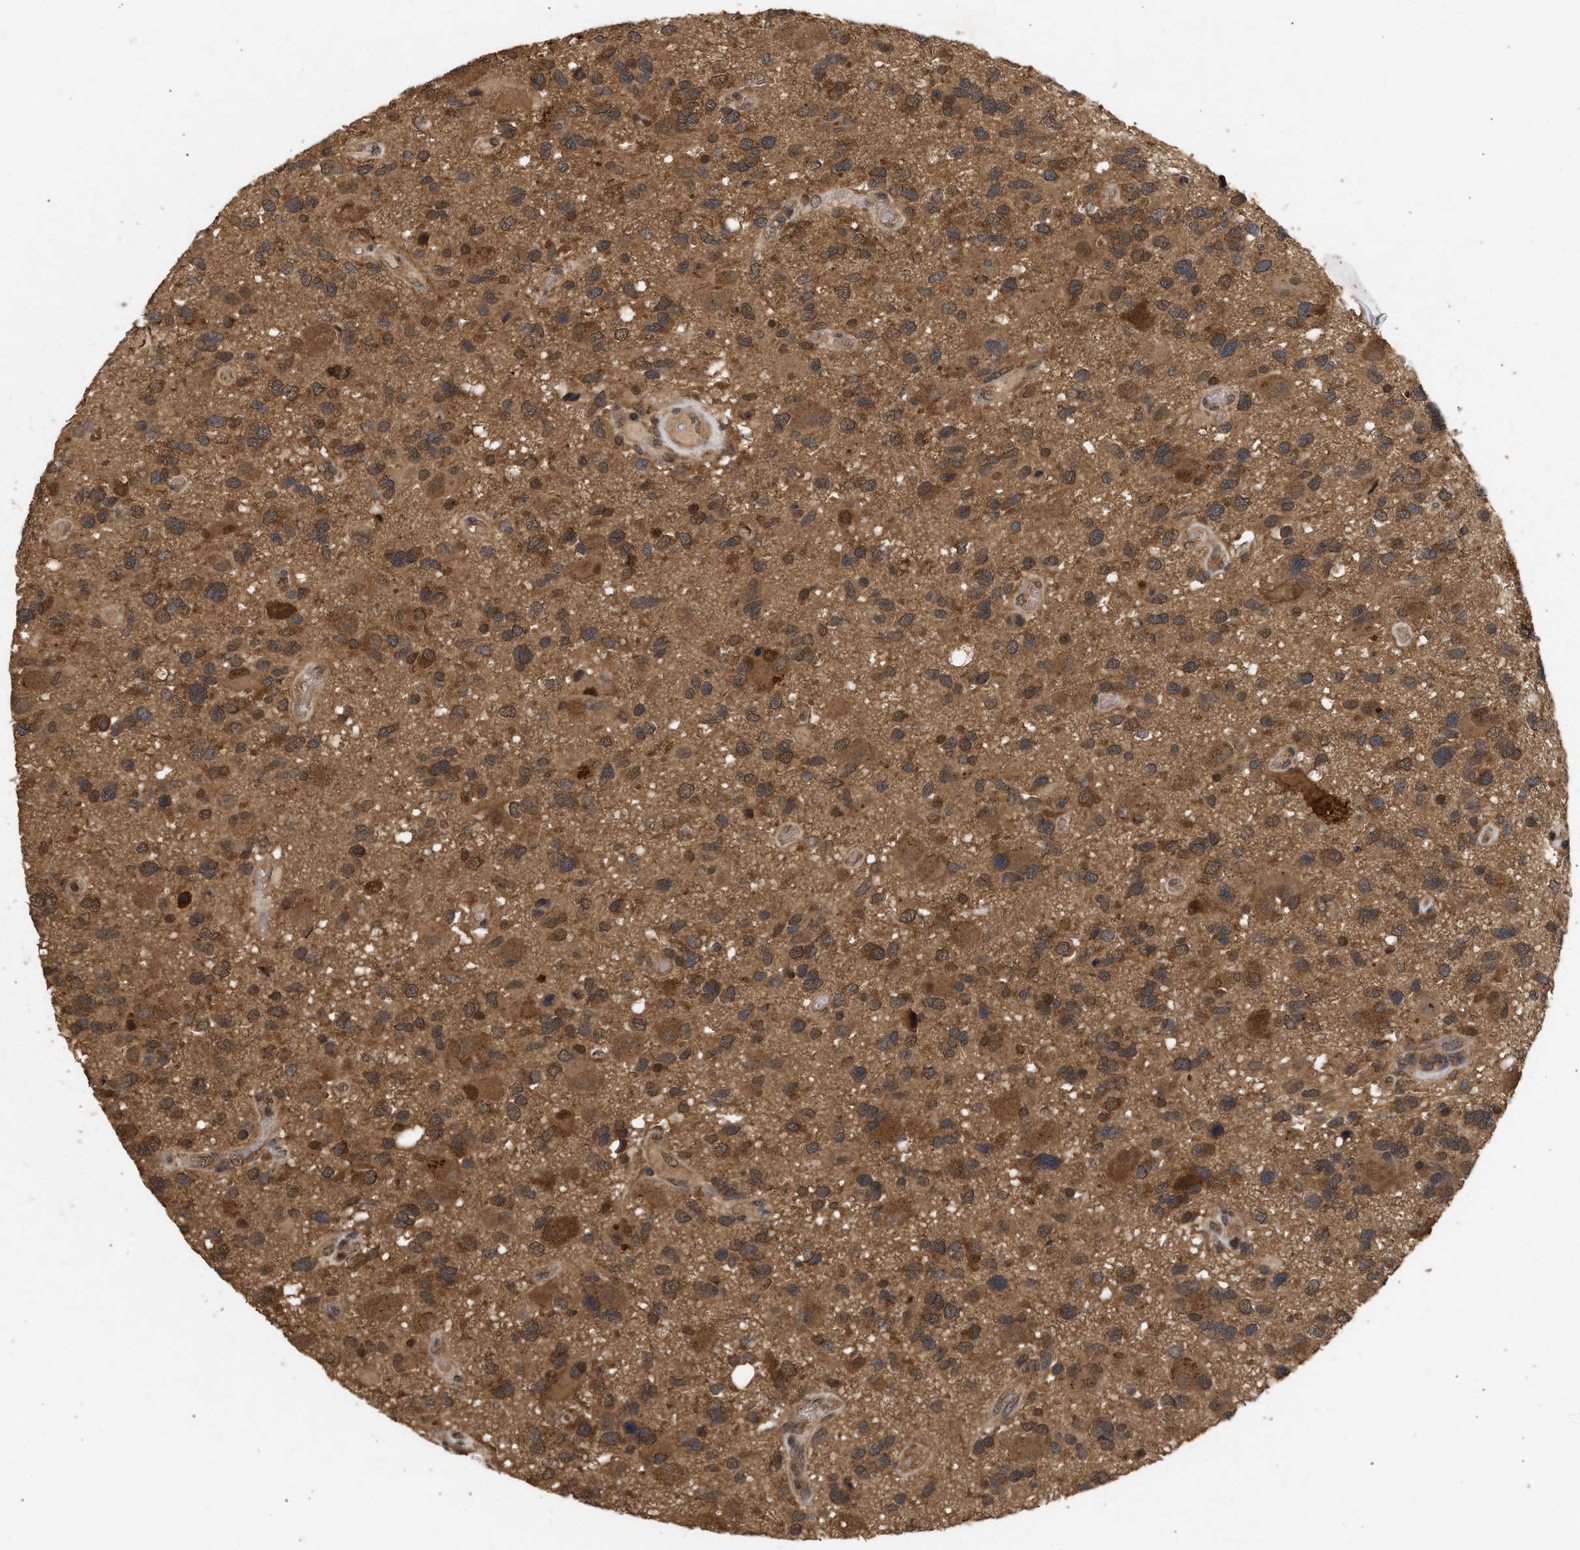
{"staining": {"intensity": "moderate", "quantity": ">75%", "location": "cytoplasmic/membranous,nuclear"}, "tissue": "glioma", "cell_type": "Tumor cells", "image_type": "cancer", "snomed": [{"axis": "morphology", "description": "Glioma, malignant, High grade"}, {"axis": "topography", "description": "Brain"}], "caption": "Protein analysis of malignant glioma (high-grade) tissue exhibits moderate cytoplasmic/membranous and nuclear expression in approximately >75% of tumor cells. Nuclei are stained in blue.", "gene": "FITM1", "patient": {"sex": "male", "age": 33}}